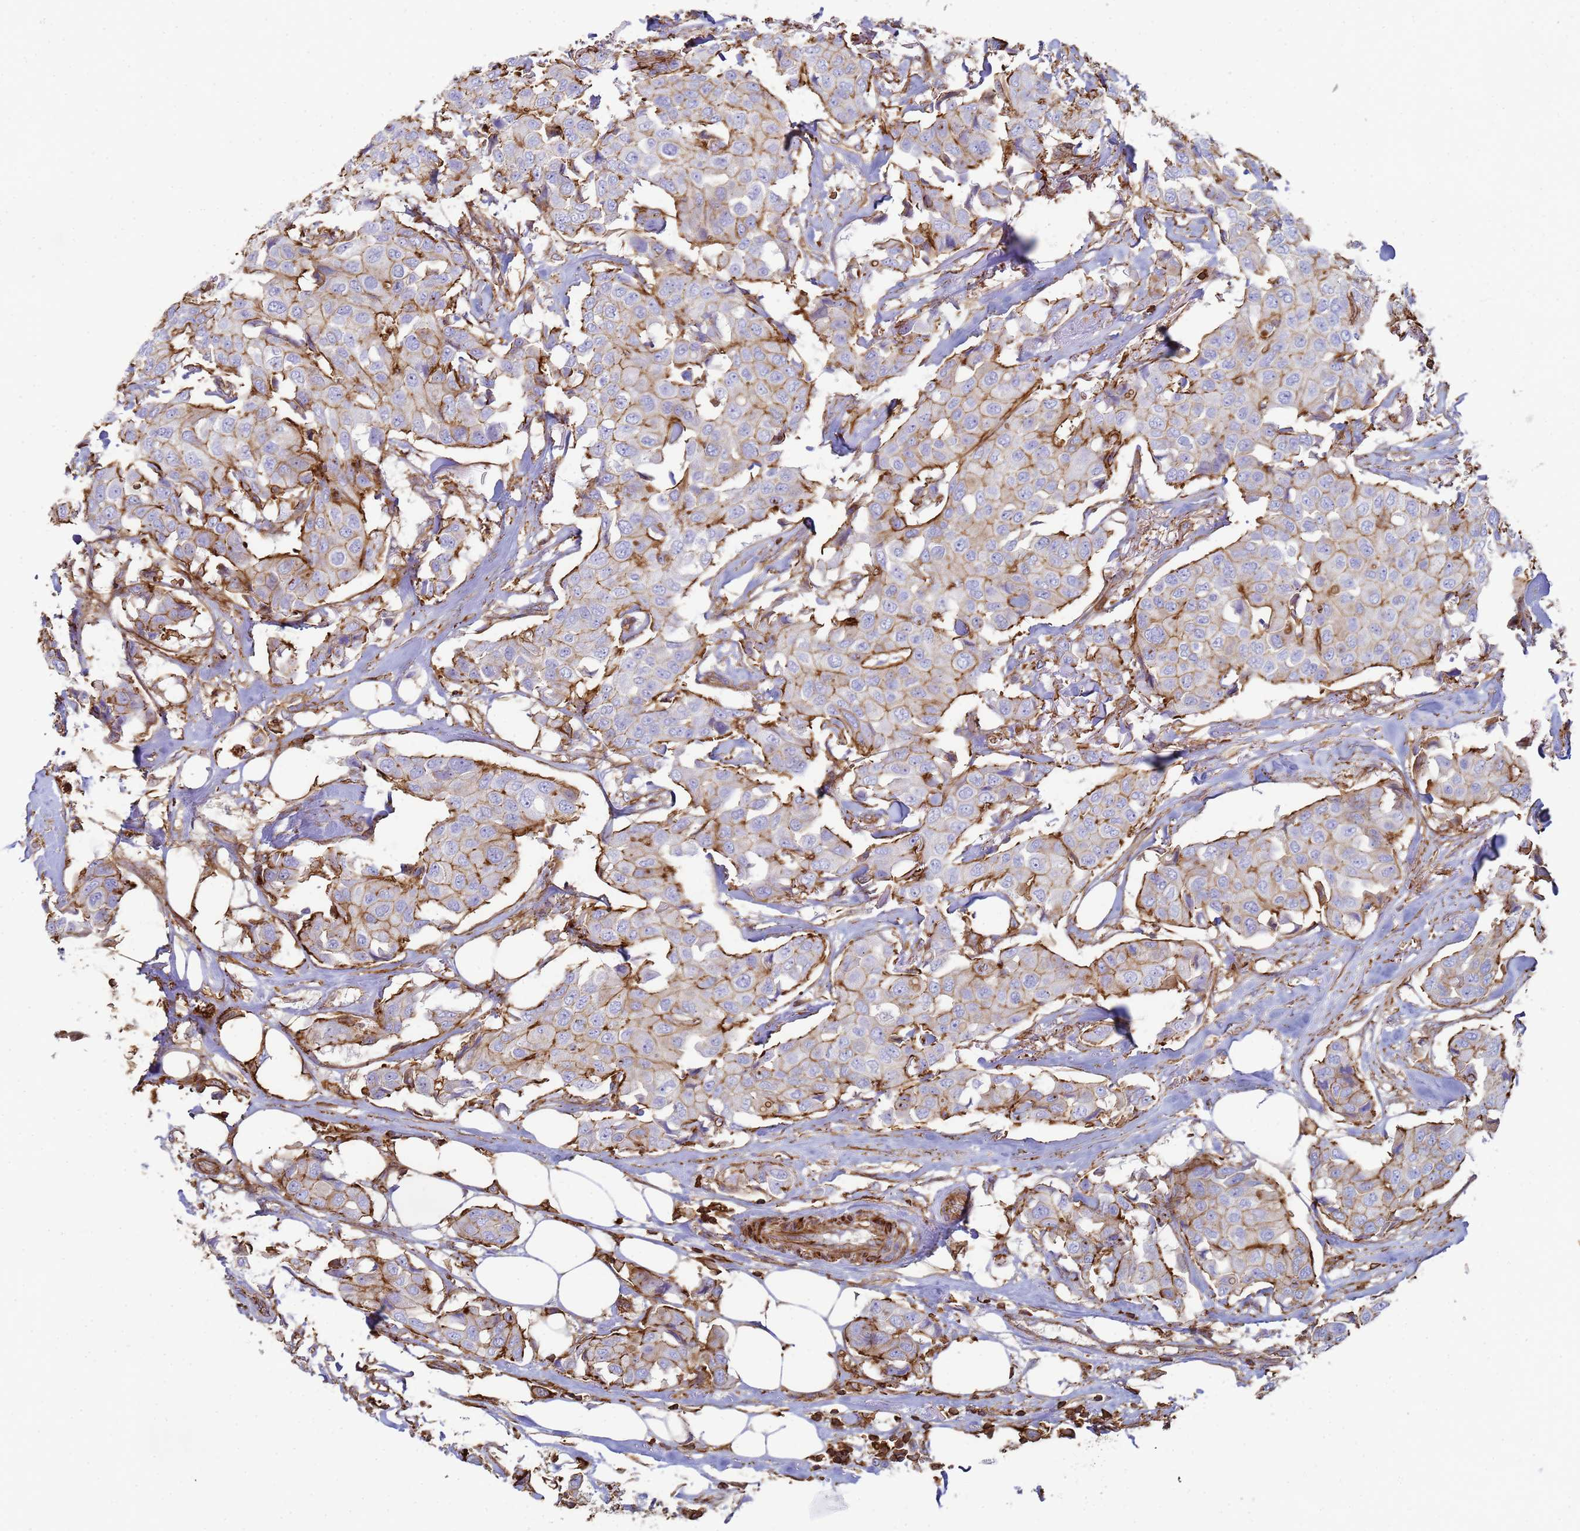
{"staining": {"intensity": "moderate", "quantity": "<25%", "location": "cytoplasmic/membranous"}, "tissue": "breast cancer", "cell_type": "Tumor cells", "image_type": "cancer", "snomed": [{"axis": "morphology", "description": "Duct carcinoma"}, {"axis": "topography", "description": "Breast"}], "caption": "Approximately <25% of tumor cells in human breast cancer (infiltrating ductal carcinoma) demonstrate moderate cytoplasmic/membranous protein staining as visualized by brown immunohistochemical staining.", "gene": "ACTB", "patient": {"sex": "female", "age": 80}}